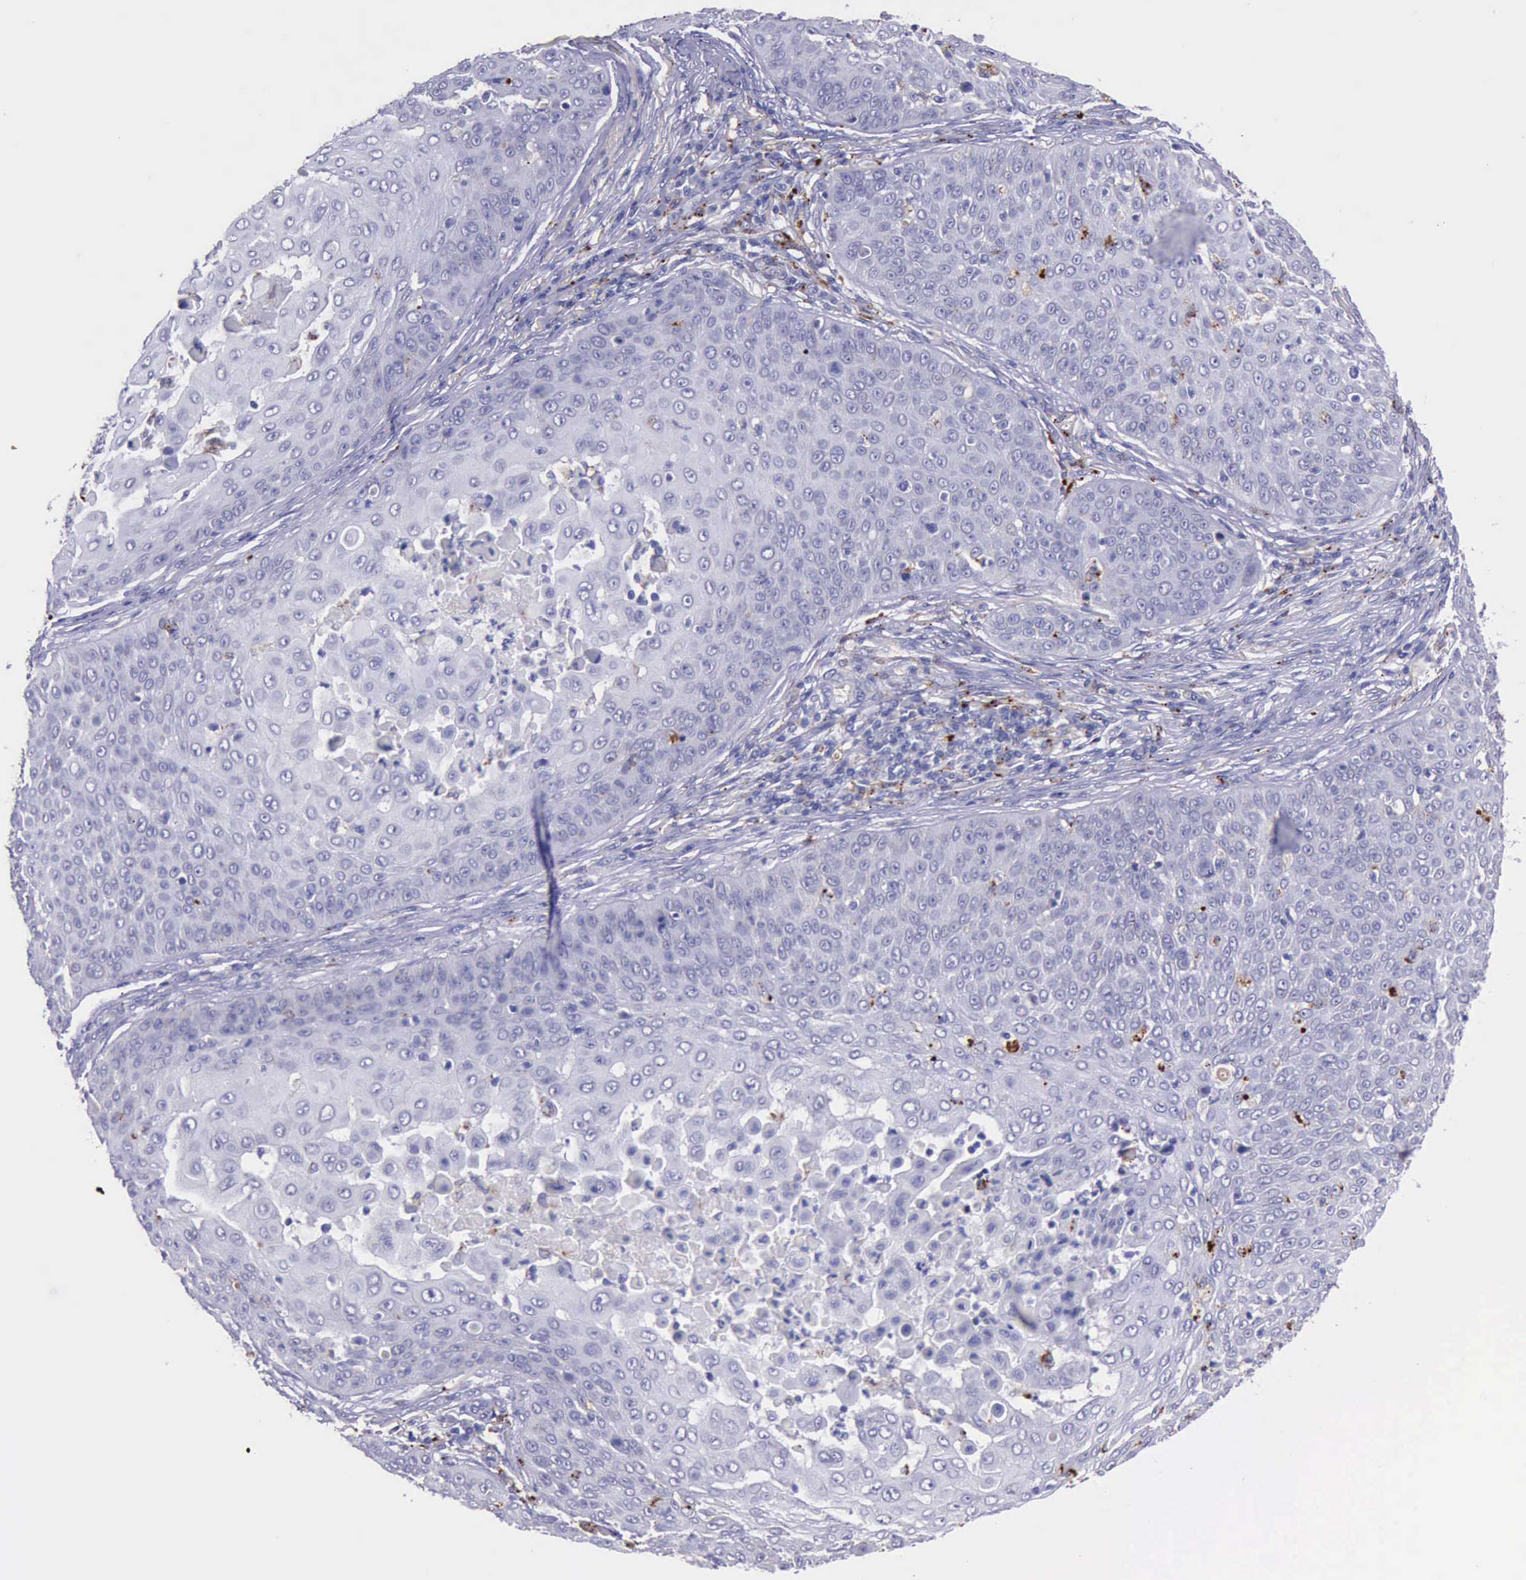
{"staining": {"intensity": "negative", "quantity": "none", "location": "none"}, "tissue": "skin cancer", "cell_type": "Tumor cells", "image_type": "cancer", "snomed": [{"axis": "morphology", "description": "Squamous cell carcinoma, NOS"}, {"axis": "topography", "description": "Skin"}], "caption": "There is no significant staining in tumor cells of squamous cell carcinoma (skin).", "gene": "GLA", "patient": {"sex": "male", "age": 82}}